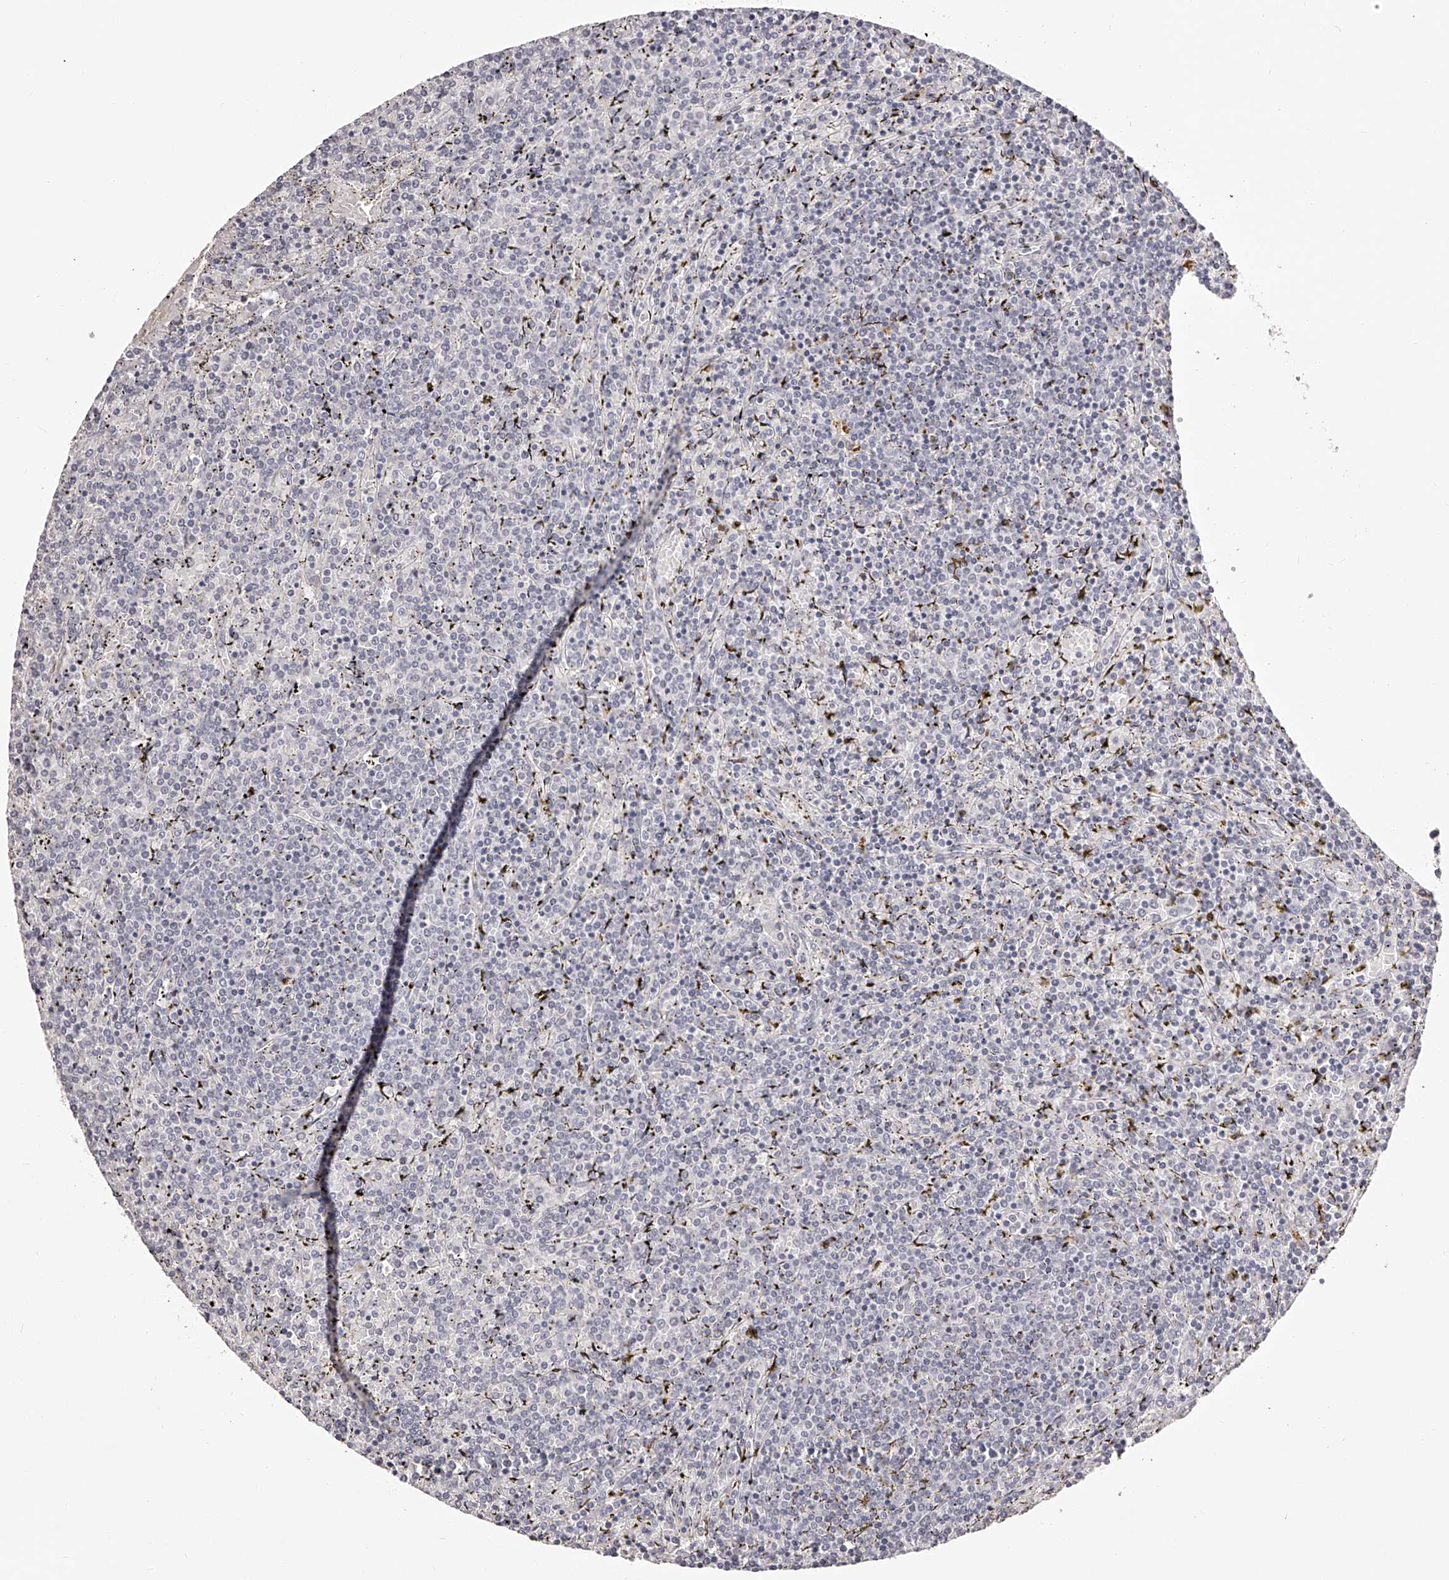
{"staining": {"intensity": "negative", "quantity": "none", "location": "none"}, "tissue": "lymphoma", "cell_type": "Tumor cells", "image_type": "cancer", "snomed": [{"axis": "morphology", "description": "Malignant lymphoma, non-Hodgkin's type, Low grade"}, {"axis": "topography", "description": "Spleen"}], "caption": "The photomicrograph shows no staining of tumor cells in malignant lymphoma, non-Hodgkin's type (low-grade).", "gene": "SLC35D3", "patient": {"sex": "female", "age": 19}}